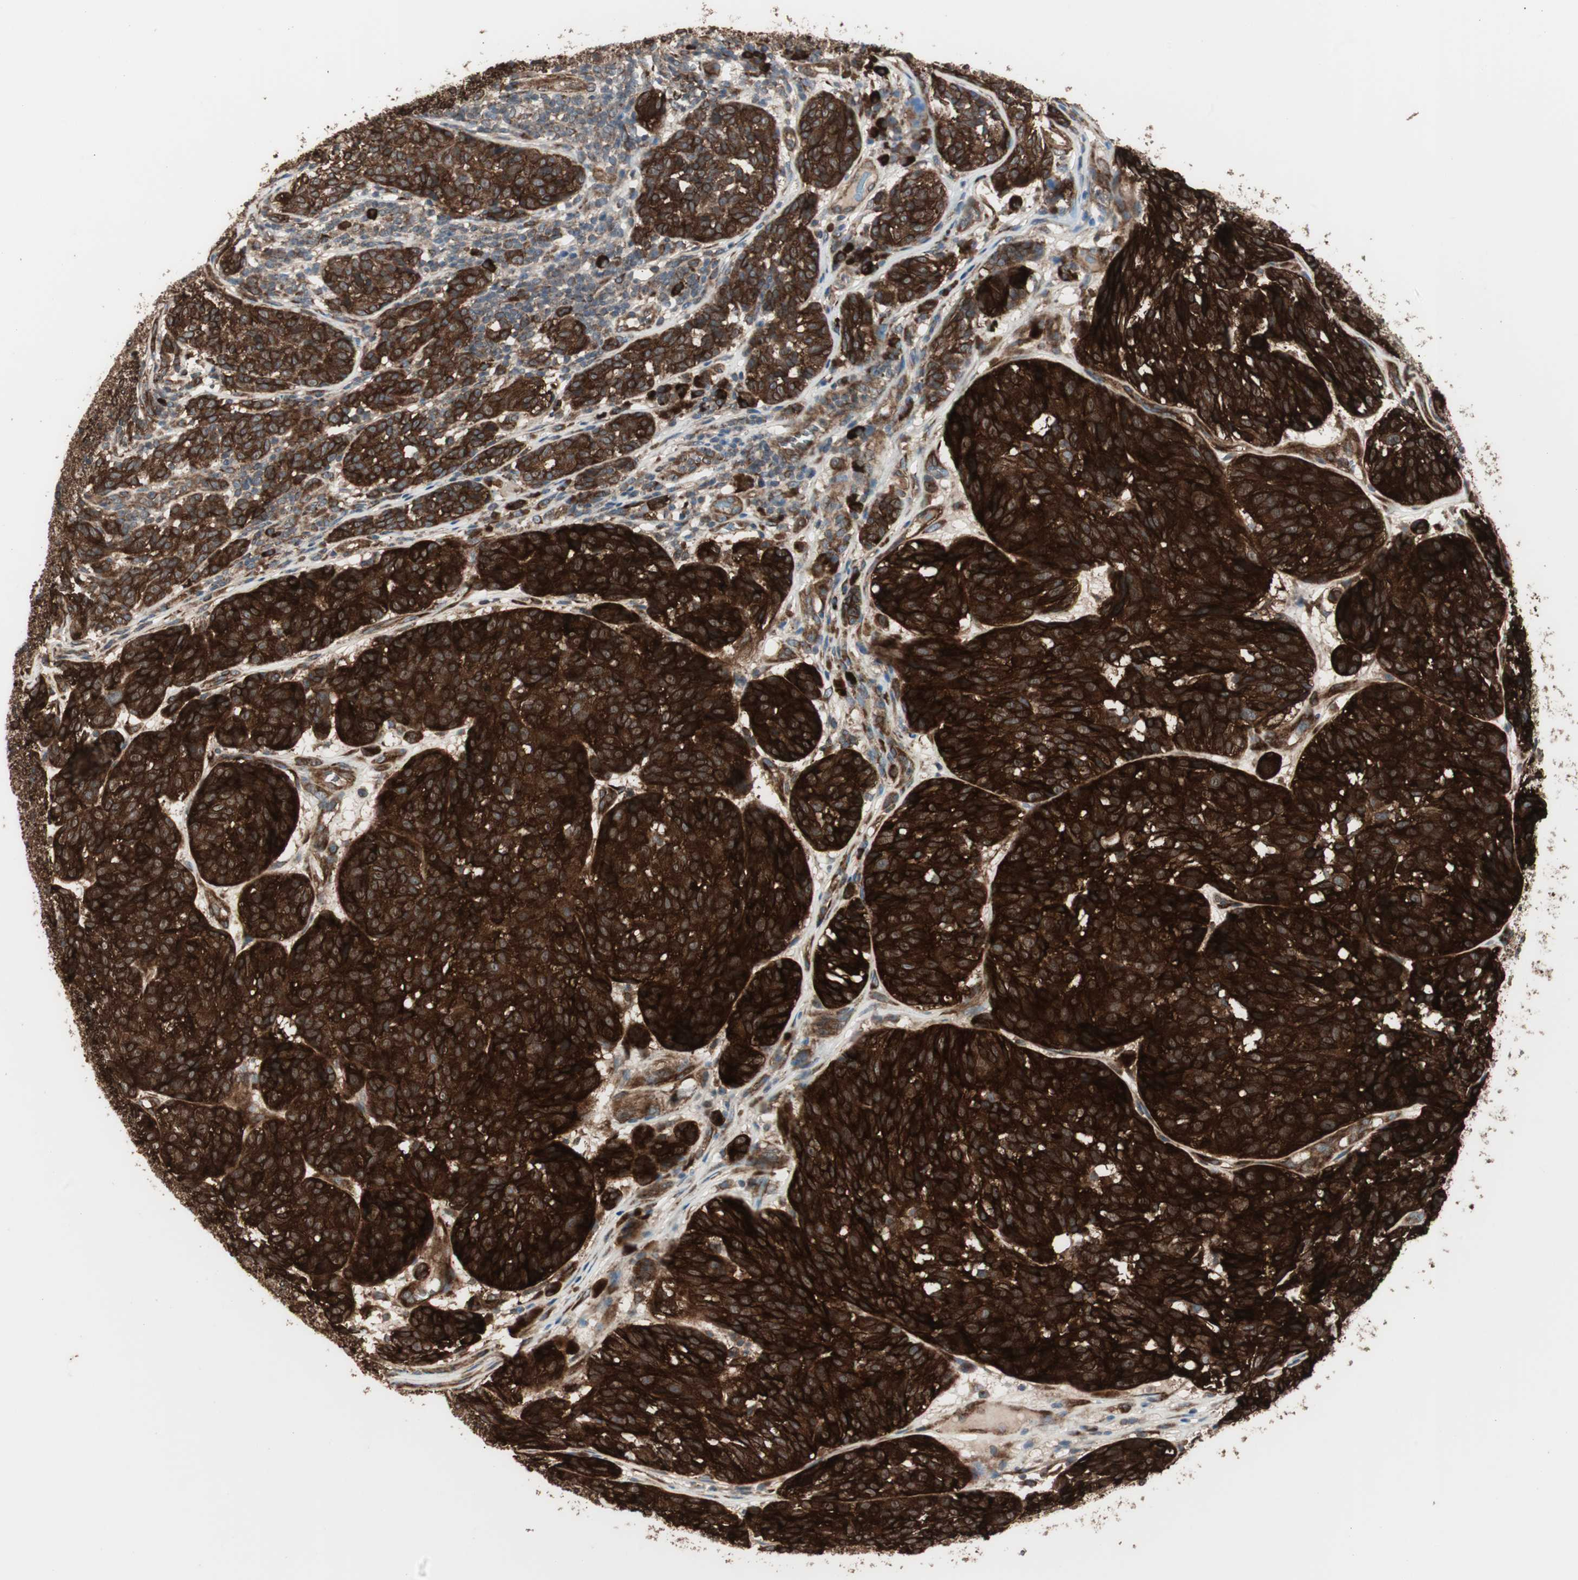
{"staining": {"intensity": "strong", "quantity": ">75%", "location": "cytoplasmic/membranous"}, "tissue": "melanoma", "cell_type": "Tumor cells", "image_type": "cancer", "snomed": [{"axis": "morphology", "description": "Malignant melanoma, NOS"}, {"axis": "topography", "description": "Skin"}], "caption": "Melanoma tissue displays strong cytoplasmic/membranous expression in approximately >75% of tumor cells, visualized by immunohistochemistry. (Stains: DAB (3,3'-diaminobenzidine) in brown, nuclei in blue, Microscopy: brightfield microscopy at high magnification).", "gene": "LZTS1", "patient": {"sex": "female", "age": 46}}